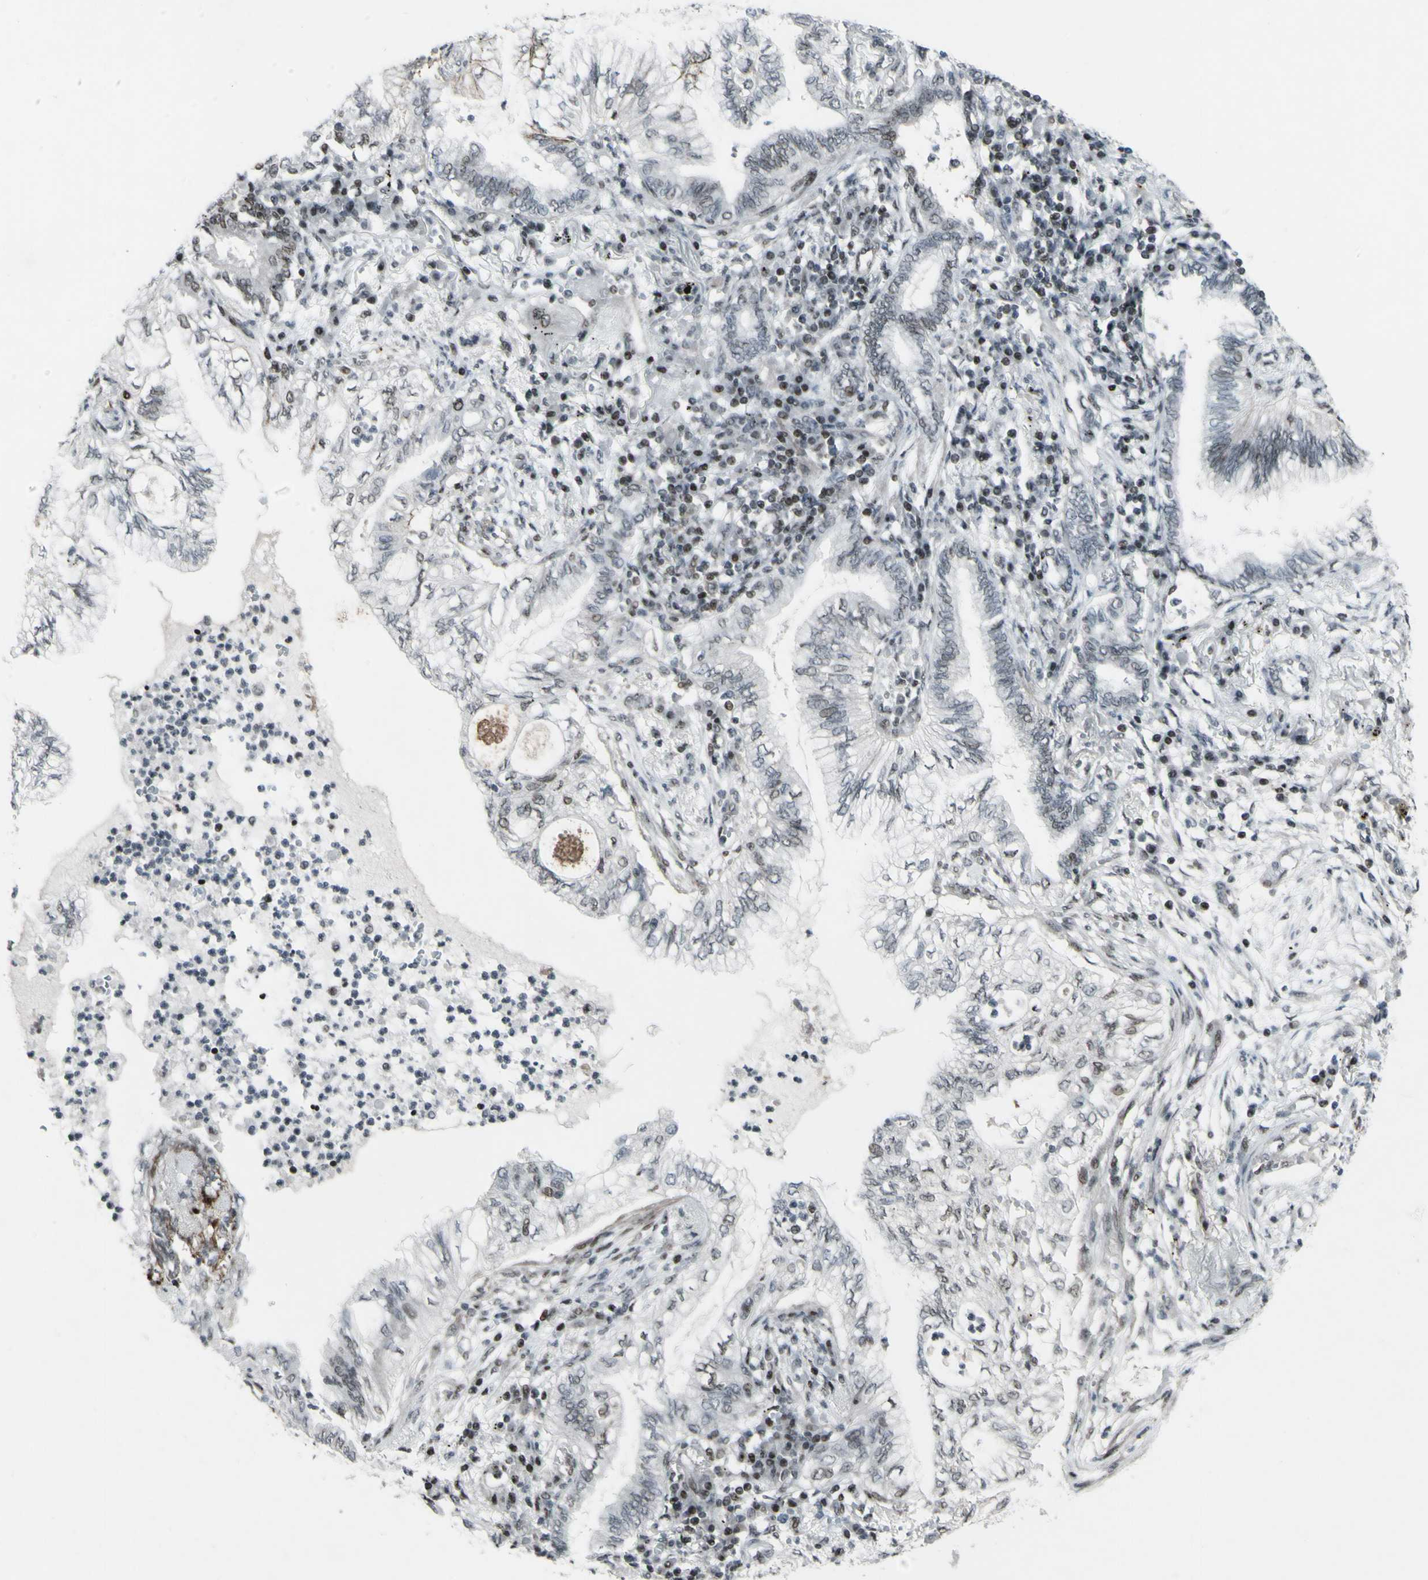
{"staining": {"intensity": "weak", "quantity": "<25%", "location": "nuclear"}, "tissue": "lung cancer", "cell_type": "Tumor cells", "image_type": "cancer", "snomed": [{"axis": "morphology", "description": "Normal tissue, NOS"}, {"axis": "morphology", "description": "Adenocarcinoma, NOS"}, {"axis": "topography", "description": "Bronchus"}, {"axis": "topography", "description": "Lung"}], "caption": "The photomicrograph displays no significant positivity in tumor cells of lung adenocarcinoma.", "gene": "SUPT6H", "patient": {"sex": "female", "age": 70}}